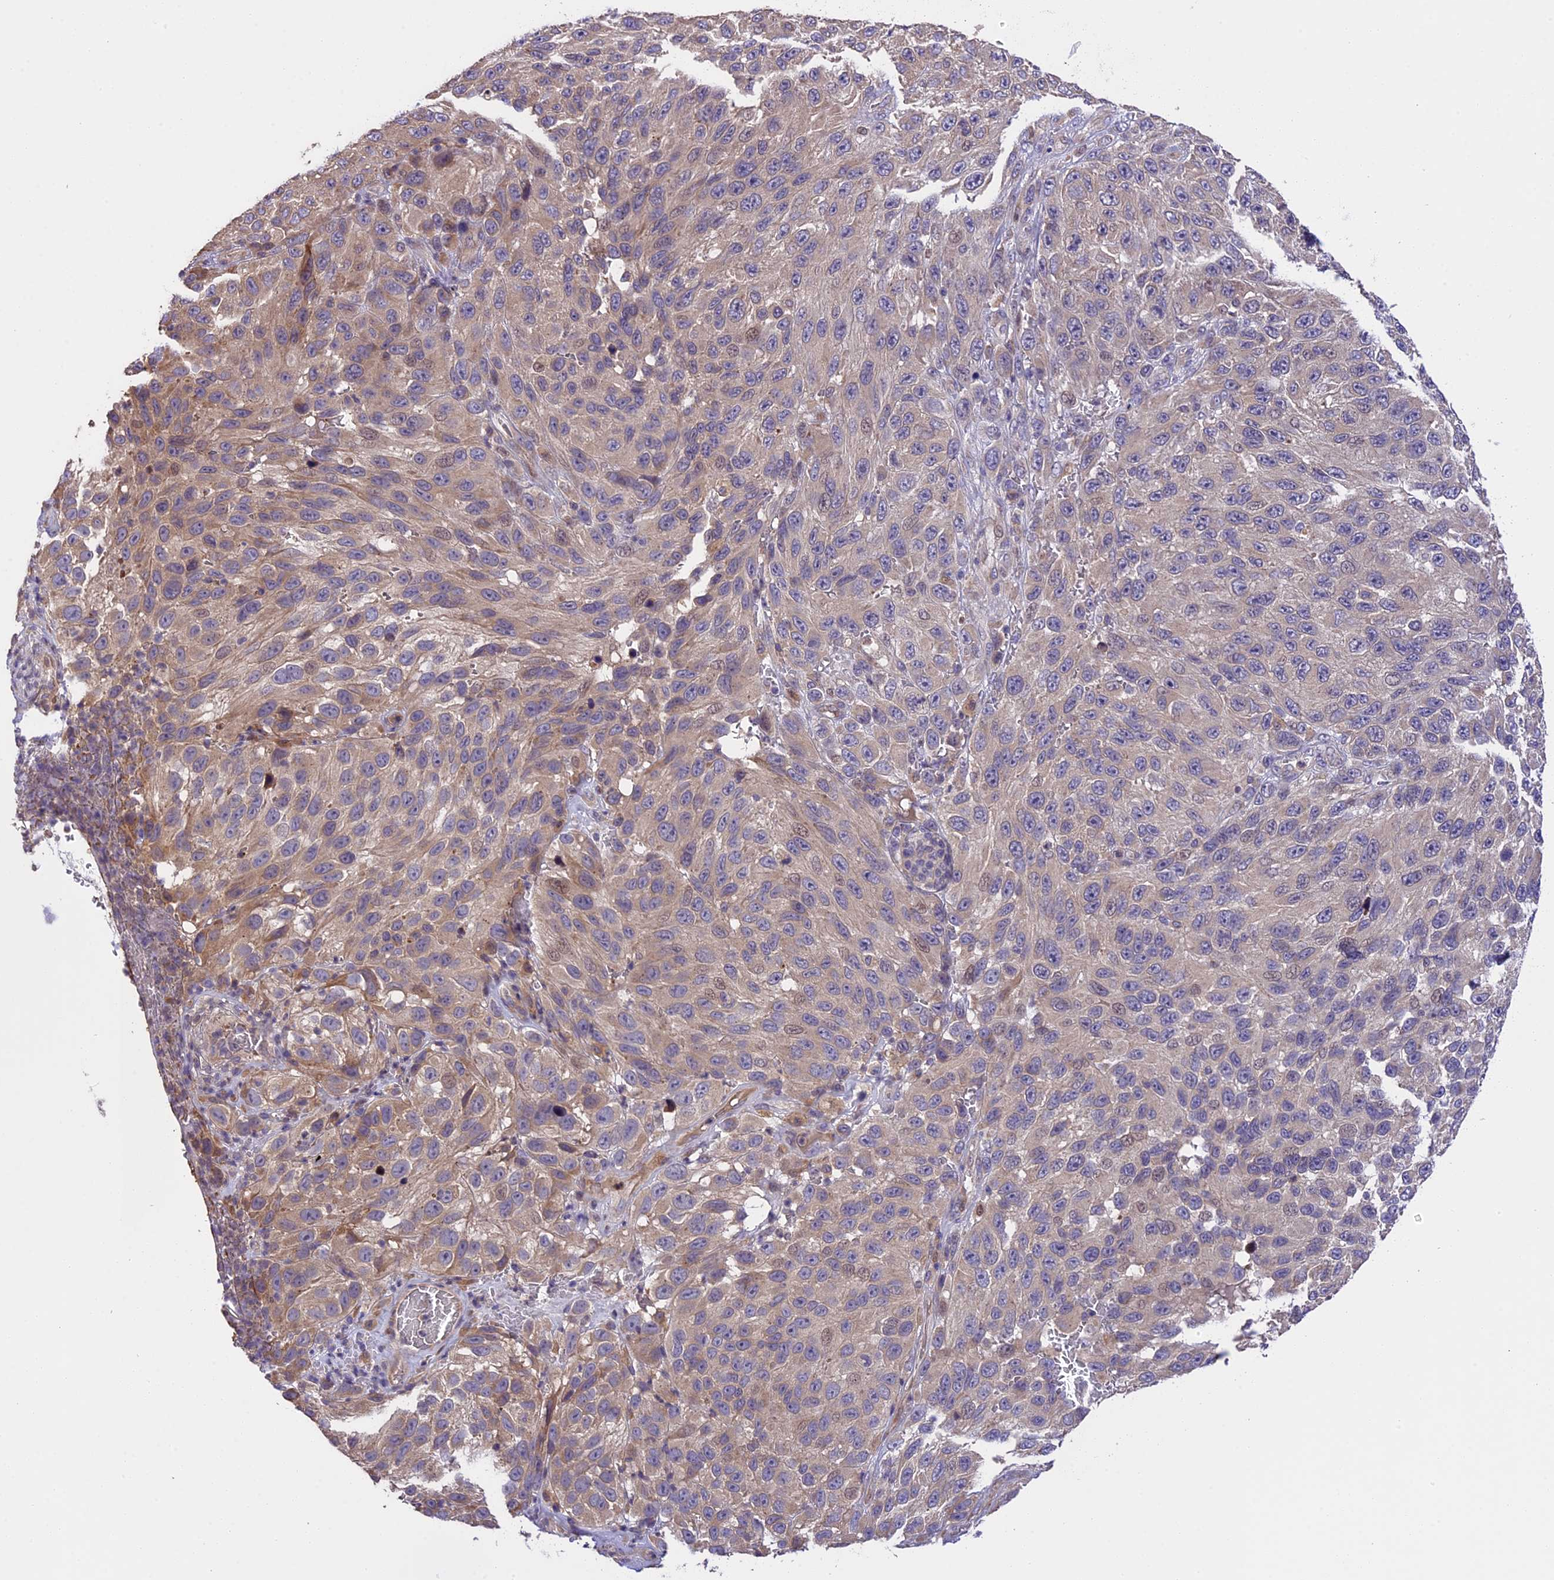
{"staining": {"intensity": "weak", "quantity": "25%-75%", "location": "cytoplasmic/membranous,nuclear"}, "tissue": "melanoma", "cell_type": "Tumor cells", "image_type": "cancer", "snomed": [{"axis": "morphology", "description": "Malignant melanoma, NOS"}, {"axis": "topography", "description": "Skin"}], "caption": "Immunohistochemistry (IHC) (DAB) staining of human malignant melanoma exhibits weak cytoplasmic/membranous and nuclear protein staining in approximately 25%-75% of tumor cells.", "gene": "ABCC10", "patient": {"sex": "female", "age": 96}}